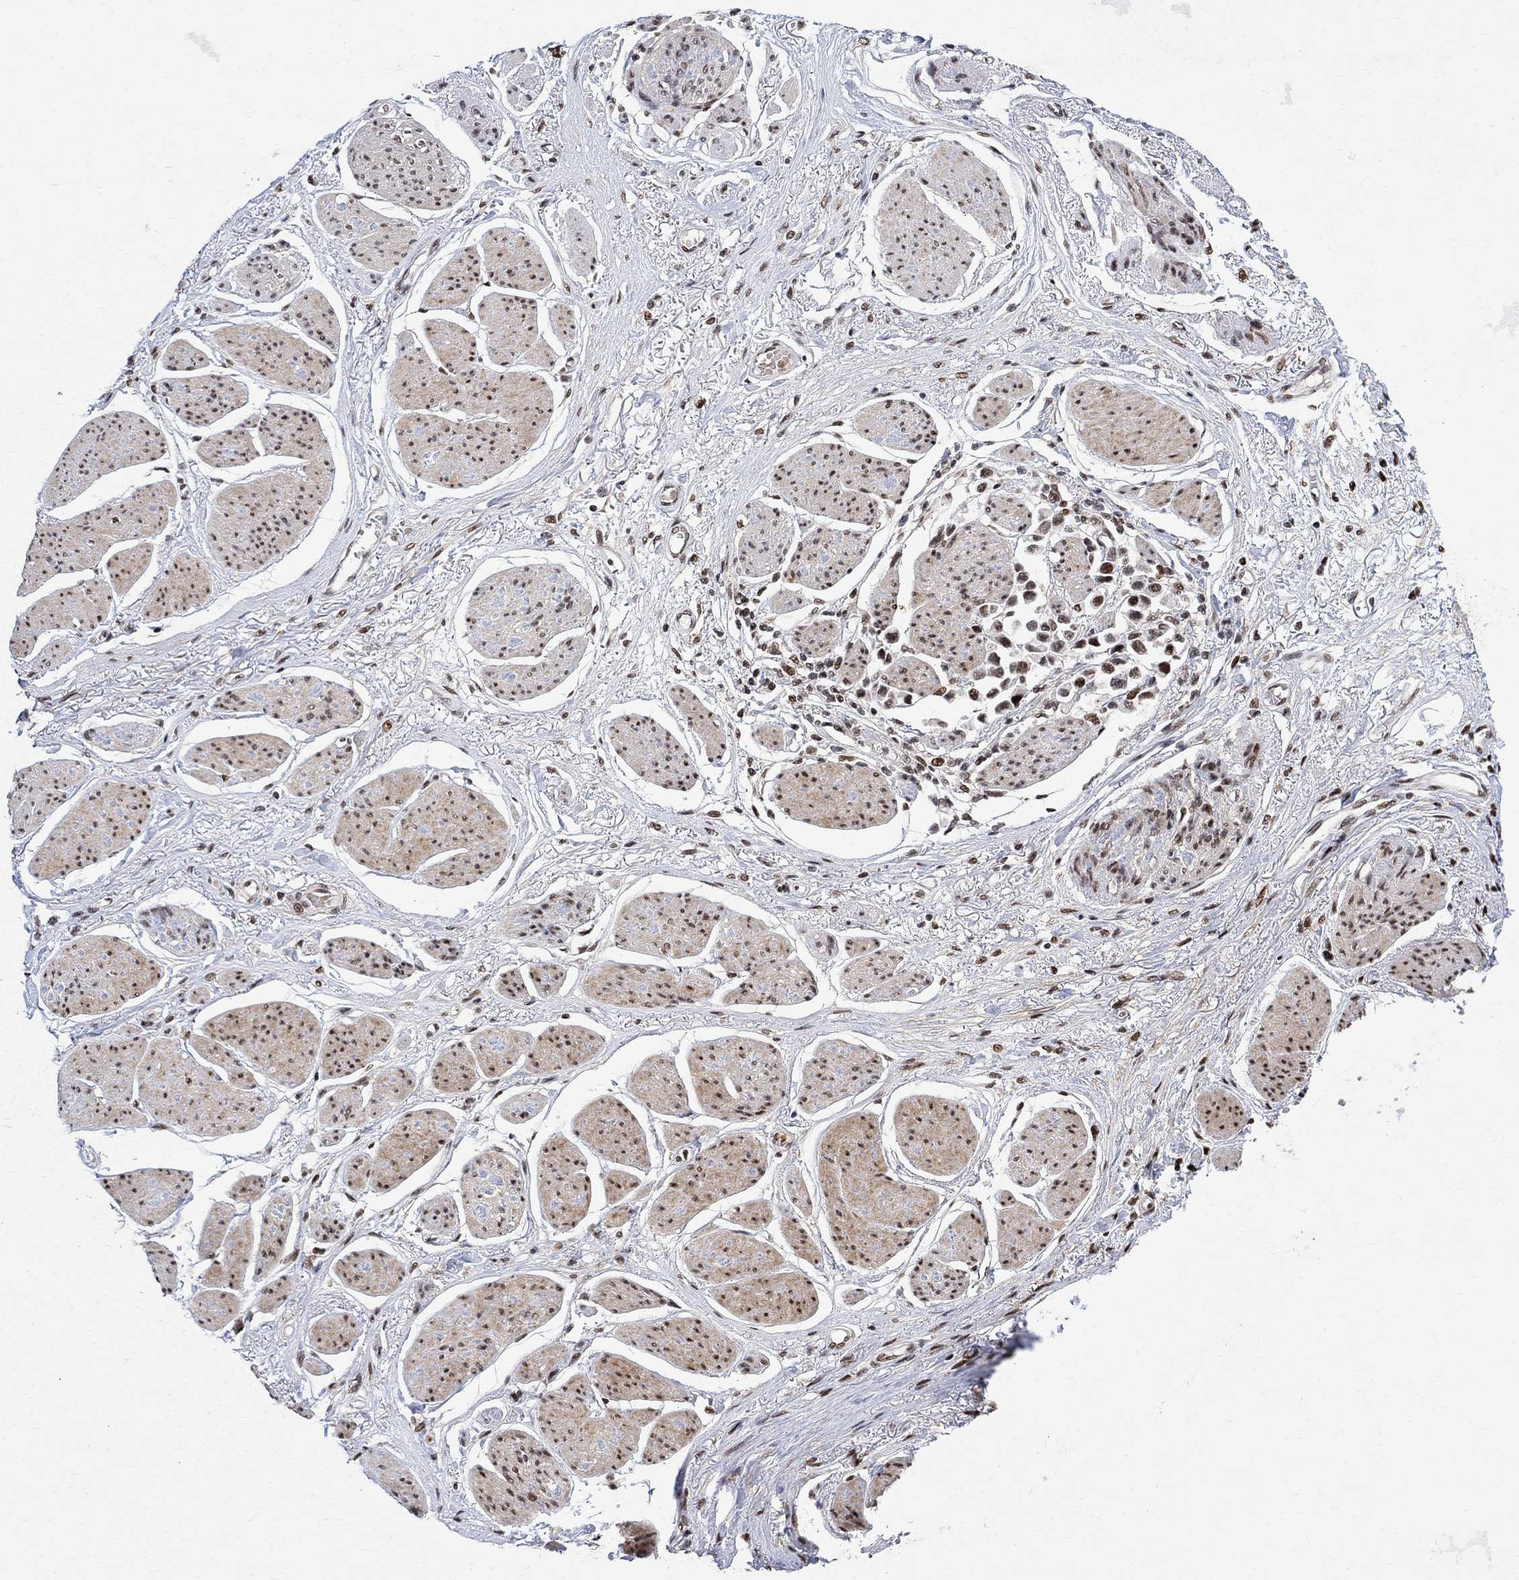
{"staining": {"intensity": "moderate", "quantity": ">75%", "location": "nuclear"}, "tissue": "stomach cancer", "cell_type": "Tumor cells", "image_type": "cancer", "snomed": [{"axis": "morphology", "description": "Adenocarcinoma, NOS"}, {"axis": "topography", "description": "Stomach"}], "caption": "Protein expression analysis of human adenocarcinoma (stomach) reveals moderate nuclear positivity in about >75% of tumor cells. The staining was performed using DAB to visualize the protein expression in brown, while the nuclei were stained in blue with hematoxylin (Magnification: 20x).", "gene": "E4F1", "patient": {"sex": "female", "age": 81}}